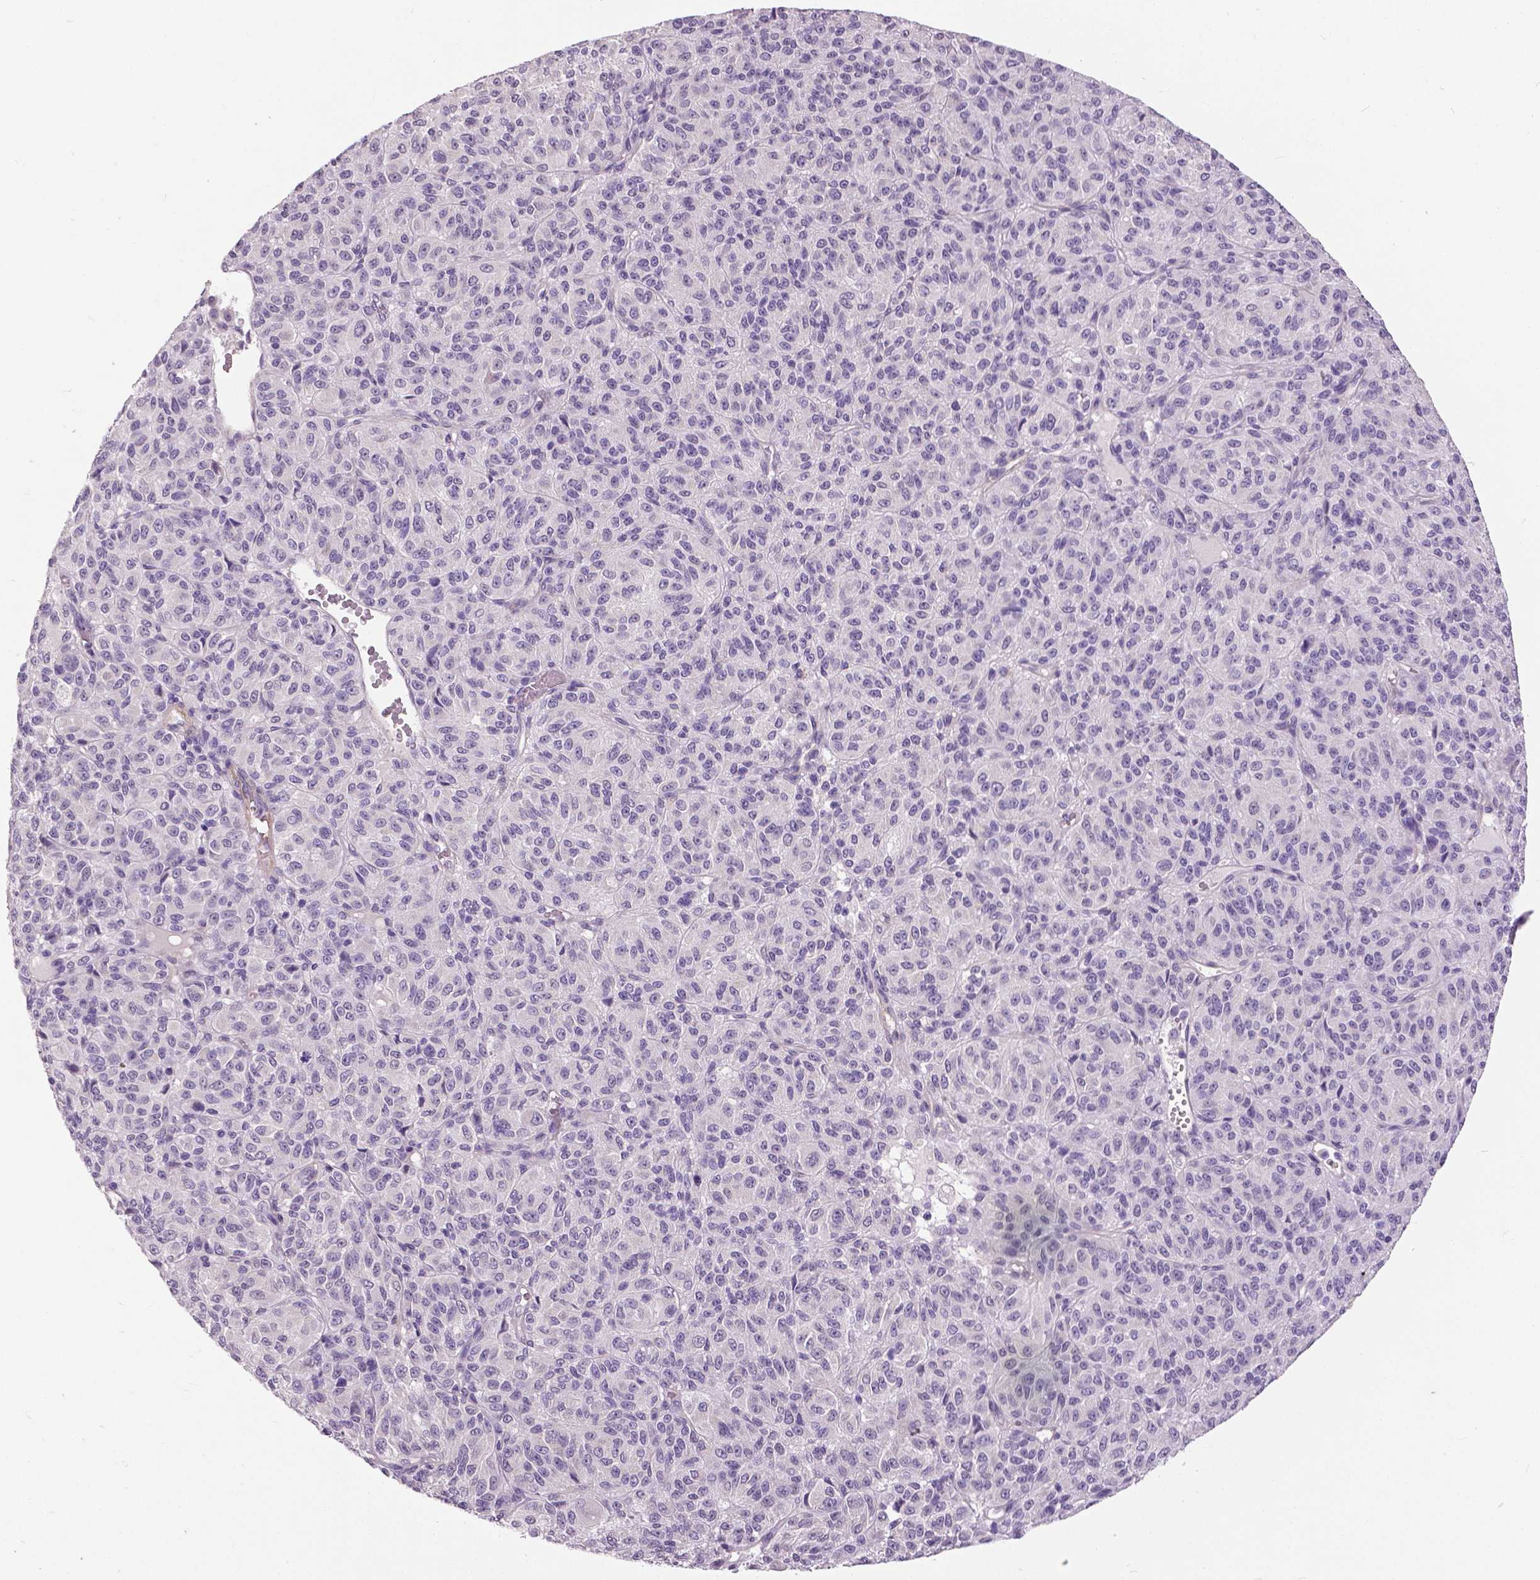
{"staining": {"intensity": "negative", "quantity": "none", "location": "none"}, "tissue": "melanoma", "cell_type": "Tumor cells", "image_type": "cancer", "snomed": [{"axis": "morphology", "description": "Malignant melanoma, Metastatic site"}, {"axis": "topography", "description": "Brain"}], "caption": "DAB immunohistochemical staining of human melanoma shows no significant positivity in tumor cells.", "gene": "FOXA1", "patient": {"sex": "female", "age": 56}}